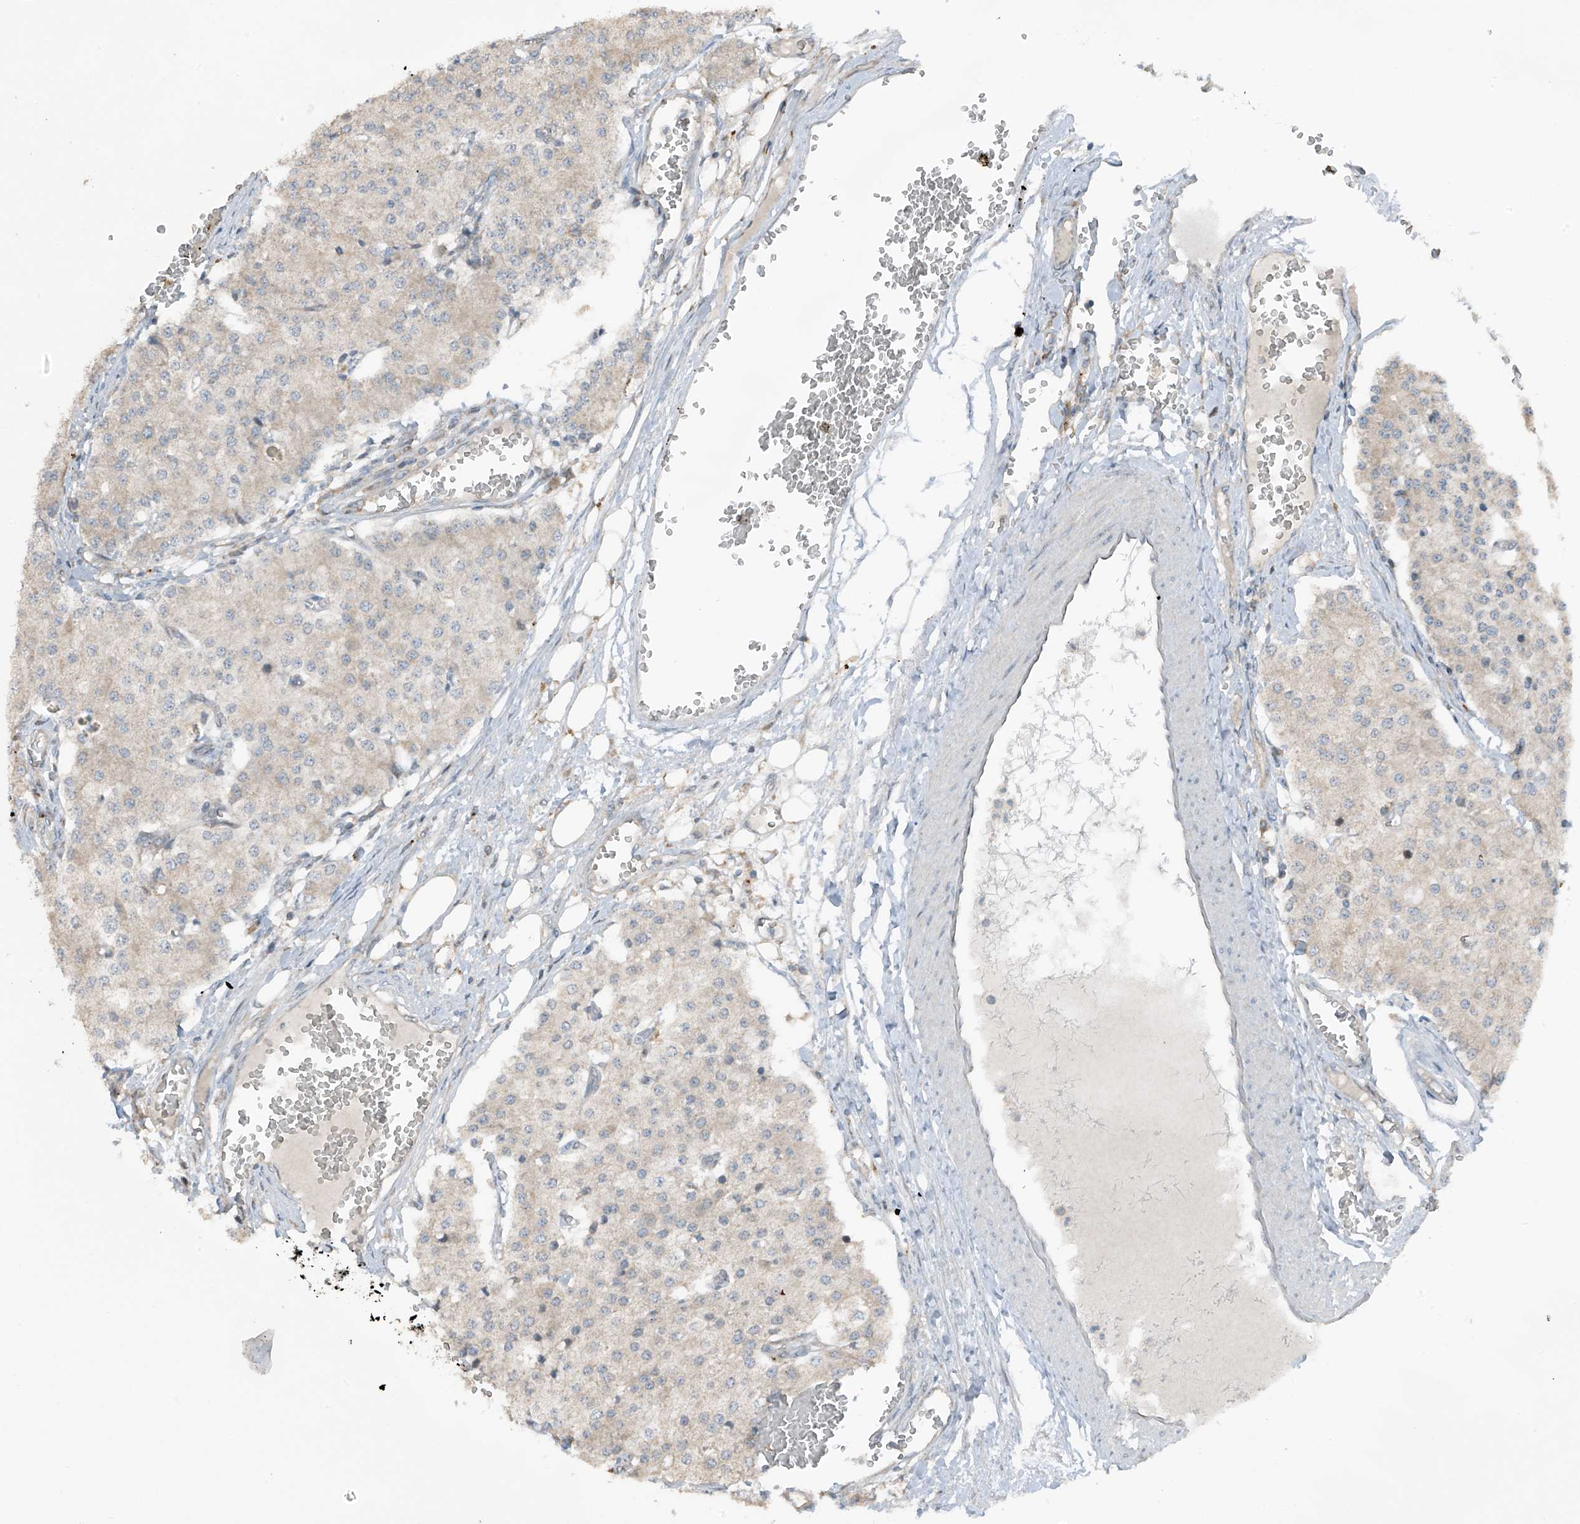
{"staining": {"intensity": "negative", "quantity": "none", "location": "none"}, "tissue": "carcinoid", "cell_type": "Tumor cells", "image_type": "cancer", "snomed": [{"axis": "morphology", "description": "Carcinoid, malignant, NOS"}, {"axis": "topography", "description": "Colon"}], "caption": "Immunohistochemical staining of malignant carcinoid displays no significant positivity in tumor cells.", "gene": "TXNDC9", "patient": {"sex": "female", "age": 52}}